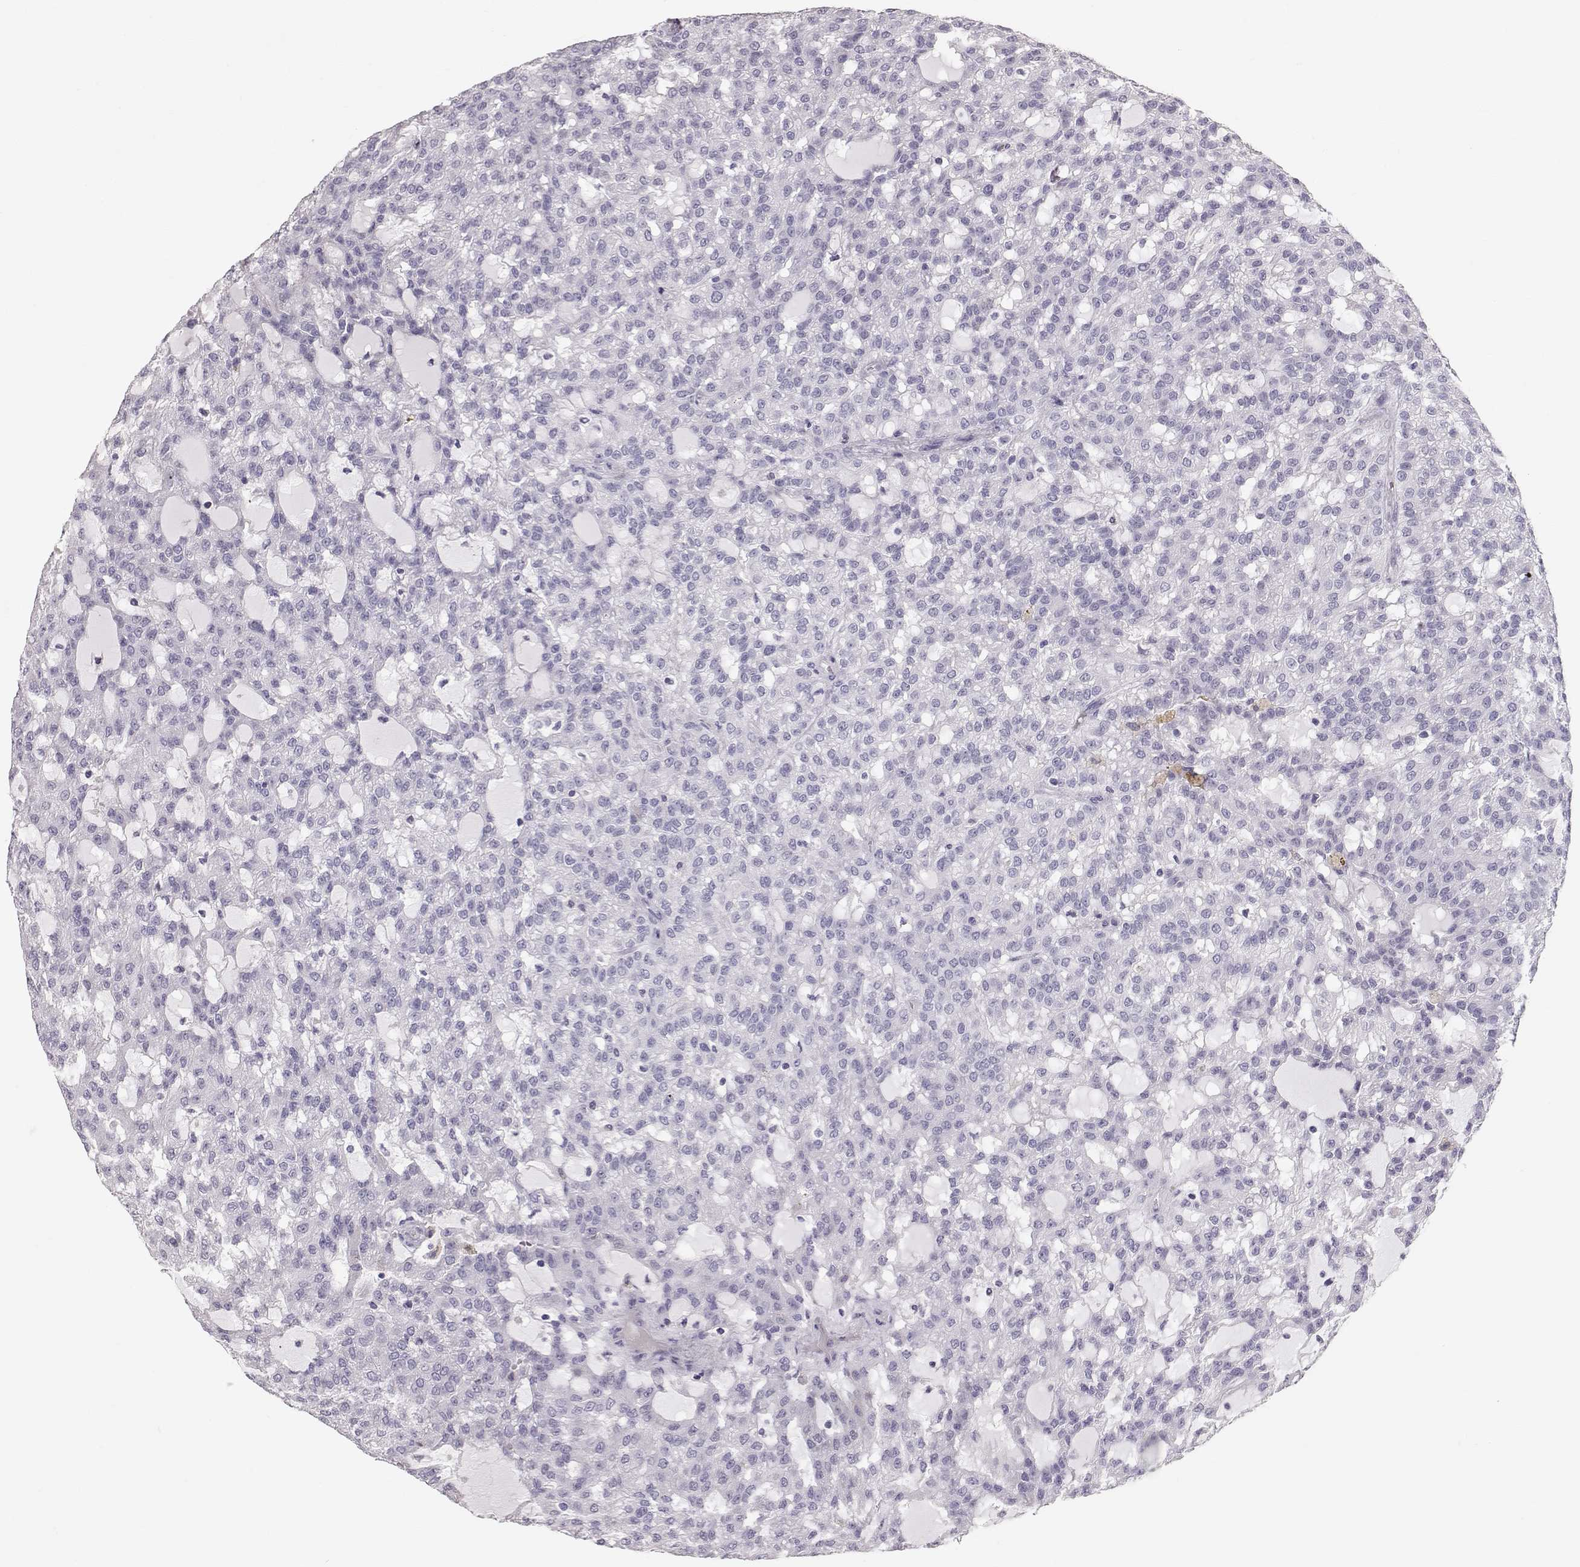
{"staining": {"intensity": "negative", "quantity": "none", "location": "none"}, "tissue": "renal cancer", "cell_type": "Tumor cells", "image_type": "cancer", "snomed": [{"axis": "morphology", "description": "Adenocarcinoma, NOS"}, {"axis": "topography", "description": "Kidney"}], "caption": "An immunohistochemistry histopathology image of renal adenocarcinoma is shown. There is no staining in tumor cells of renal adenocarcinoma.", "gene": "POU1F1", "patient": {"sex": "male", "age": 63}}